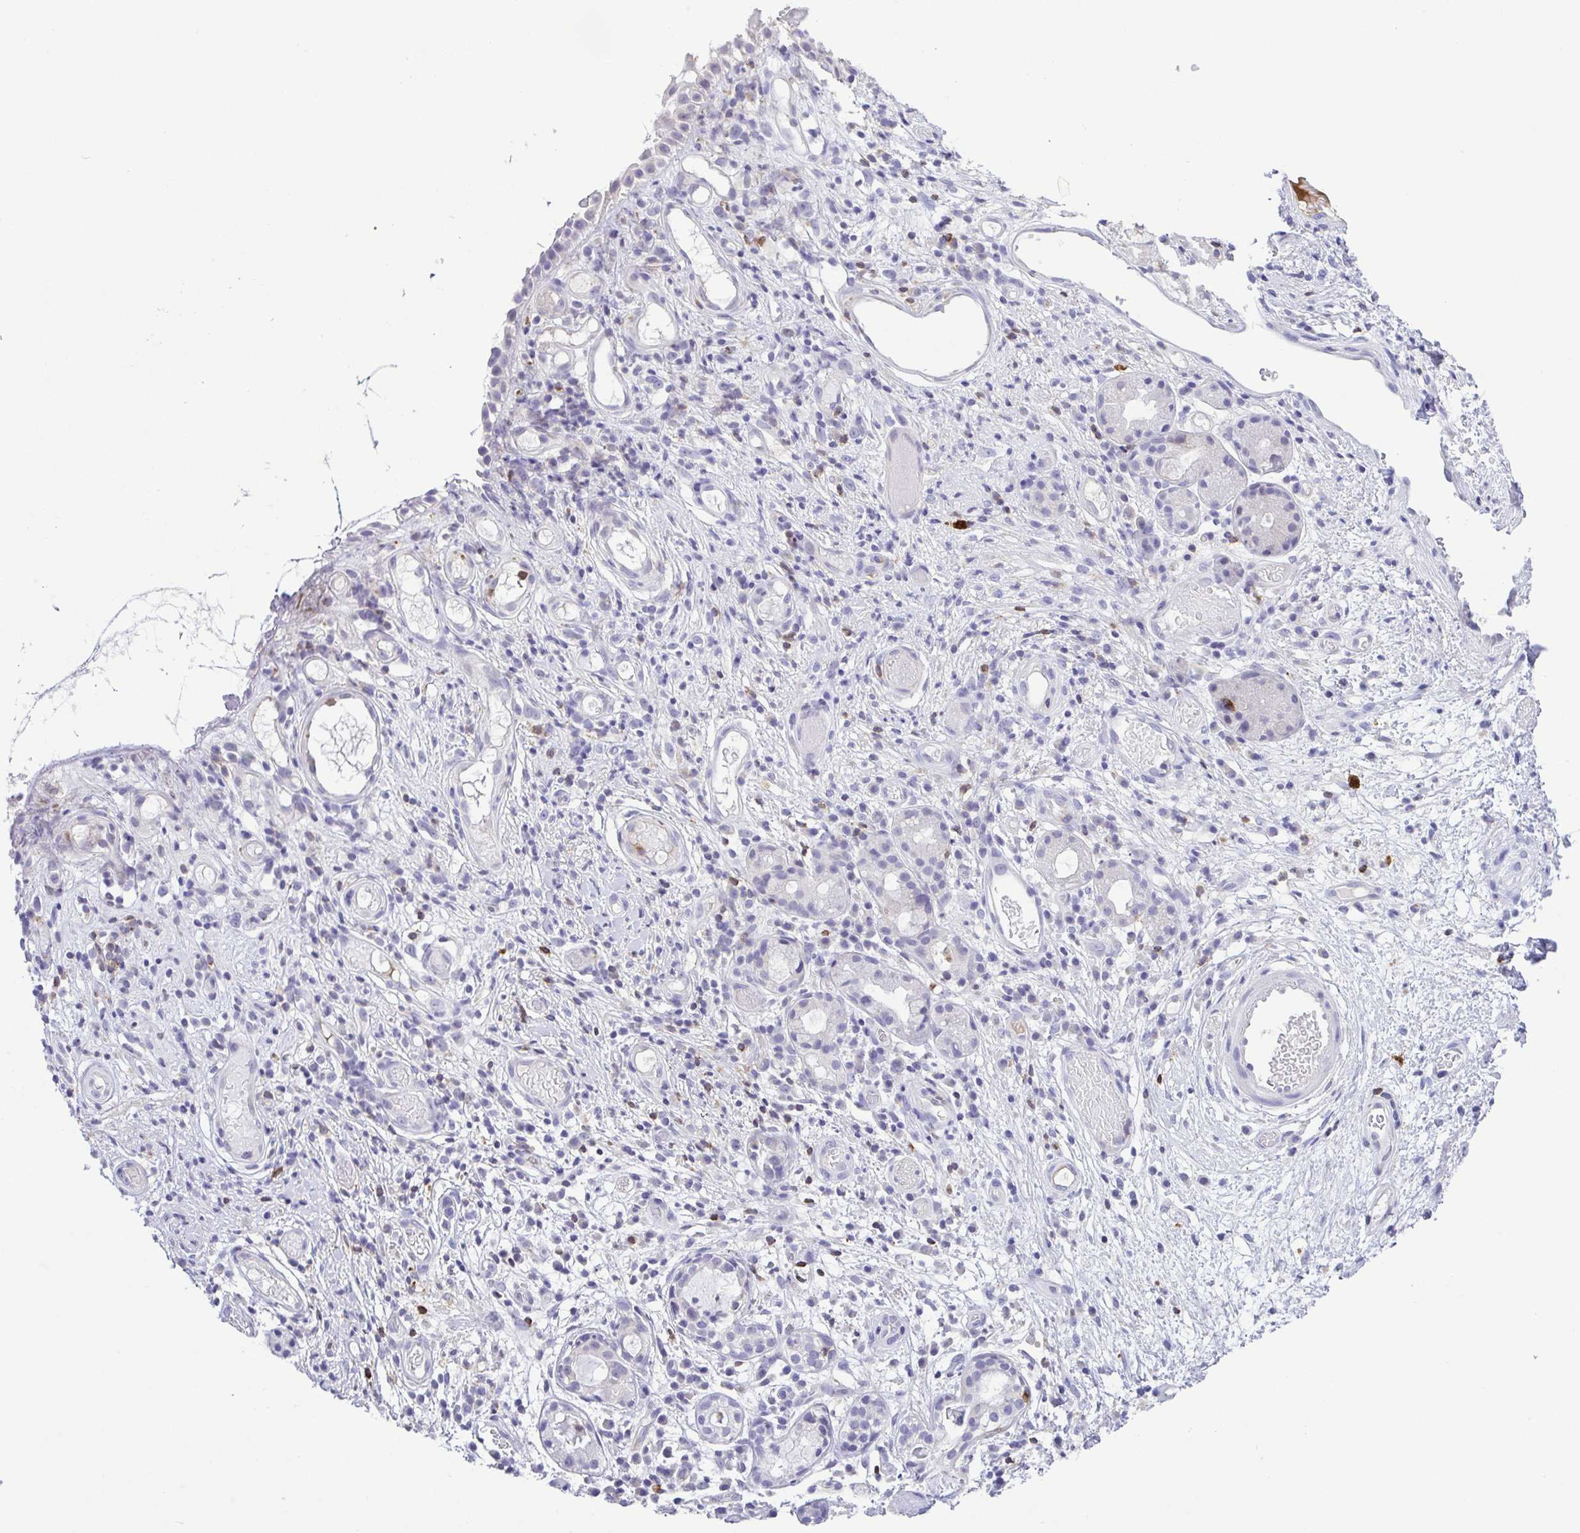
{"staining": {"intensity": "negative", "quantity": "none", "location": "none"}, "tissue": "nasopharynx", "cell_type": "Respiratory epithelial cells", "image_type": "normal", "snomed": [{"axis": "morphology", "description": "Normal tissue, NOS"}, {"axis": "morphology", "description": "Inflammation, NOS"}, {"axis": "topography", "description": "Nasopharynx"}], "caption": "Immunohistochemistry (IHC) histopathology image of benign nasopharynx: nasopharynx stained with DAB (3,3'-diaminobenzidine) demonstrates no significant protein positivity in respiratory epithelial cells.", "gene": "PGLYRP1", "patient": {"sex": "male", "age": 54}}